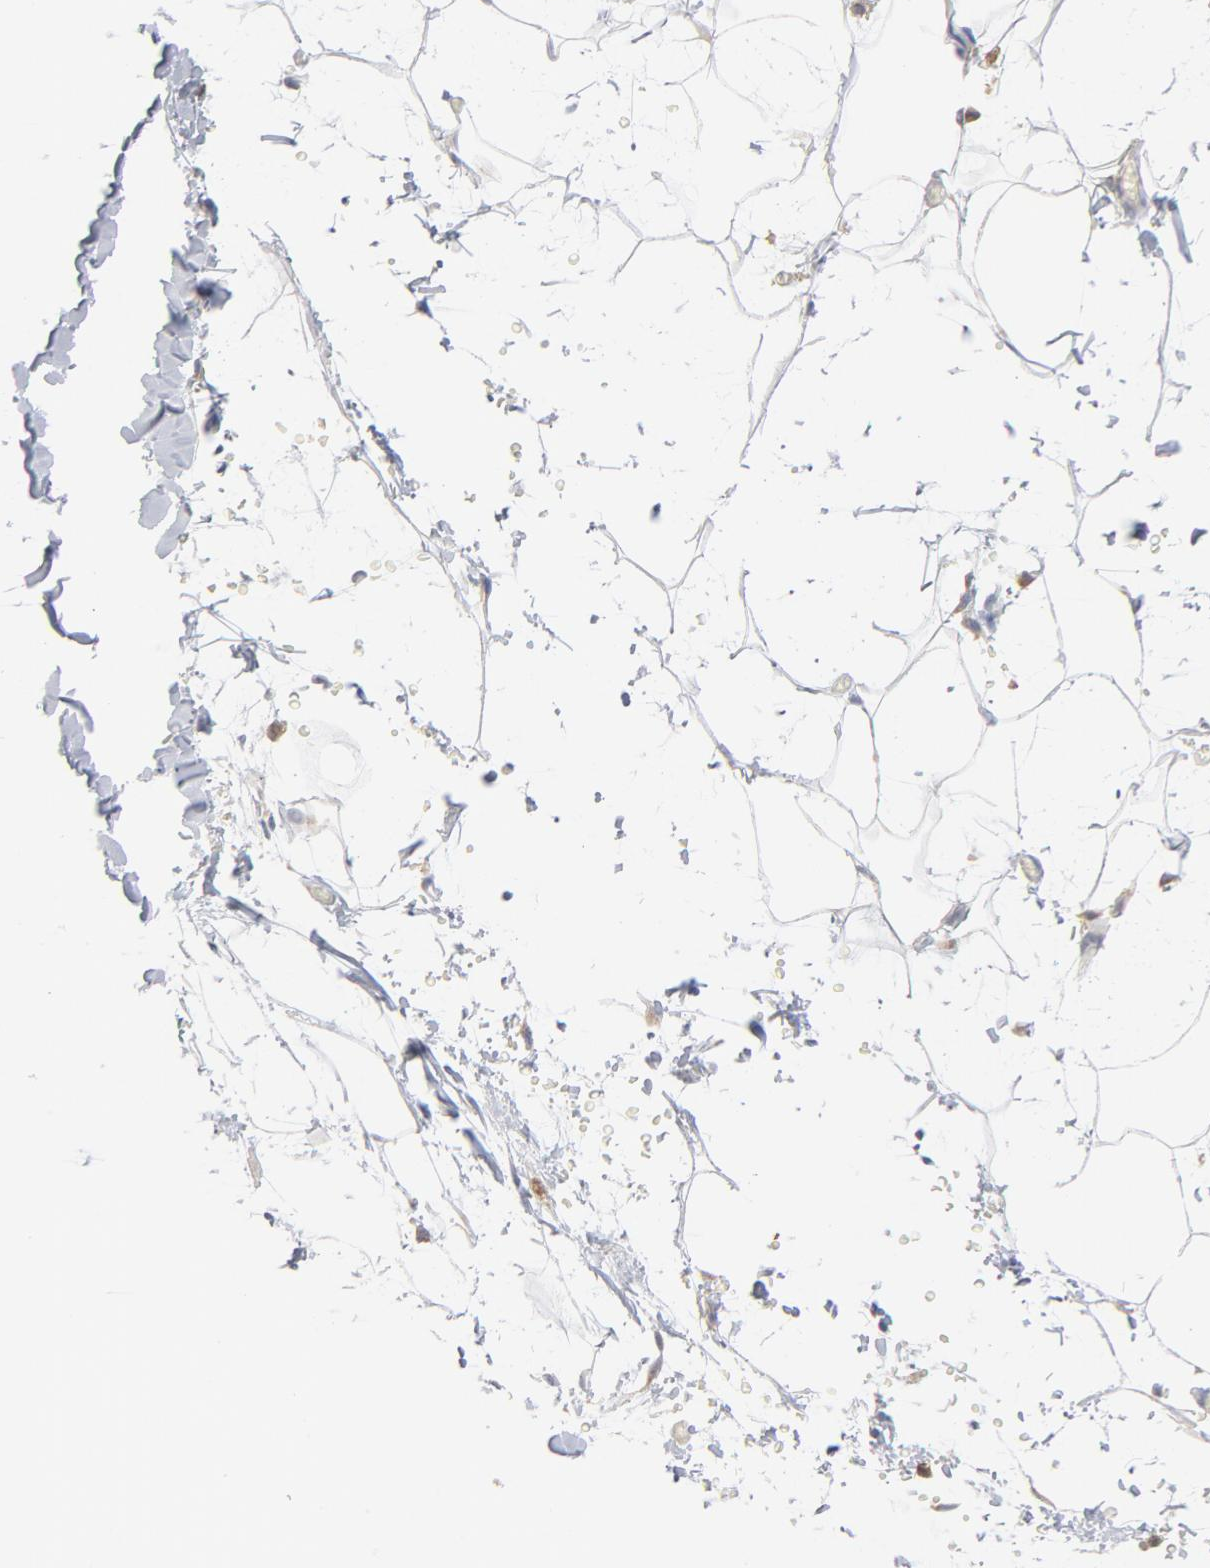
{"staining": {"intensity": "negative", "quantity": "none", "location": "none"}, "tissue": "adipose tissue", "cell_type": "Adipocytes", "image_type": "normal", "snomed": [{"axis": "morphology", "description": "Normal tissue, NOS"}, {"axis": "topography", "description": "Soft tissue"}], "caption": "High magnification brightfield microscopy of normal adipose tissue stained with DAB (3,3'-diaminobenzidine) (brown) and counterstained with hematoxylin (blue): adipocytes show no significant staining.", "gene": "PPFIBP2", "patient": {"sex": "male", "age": 72}}